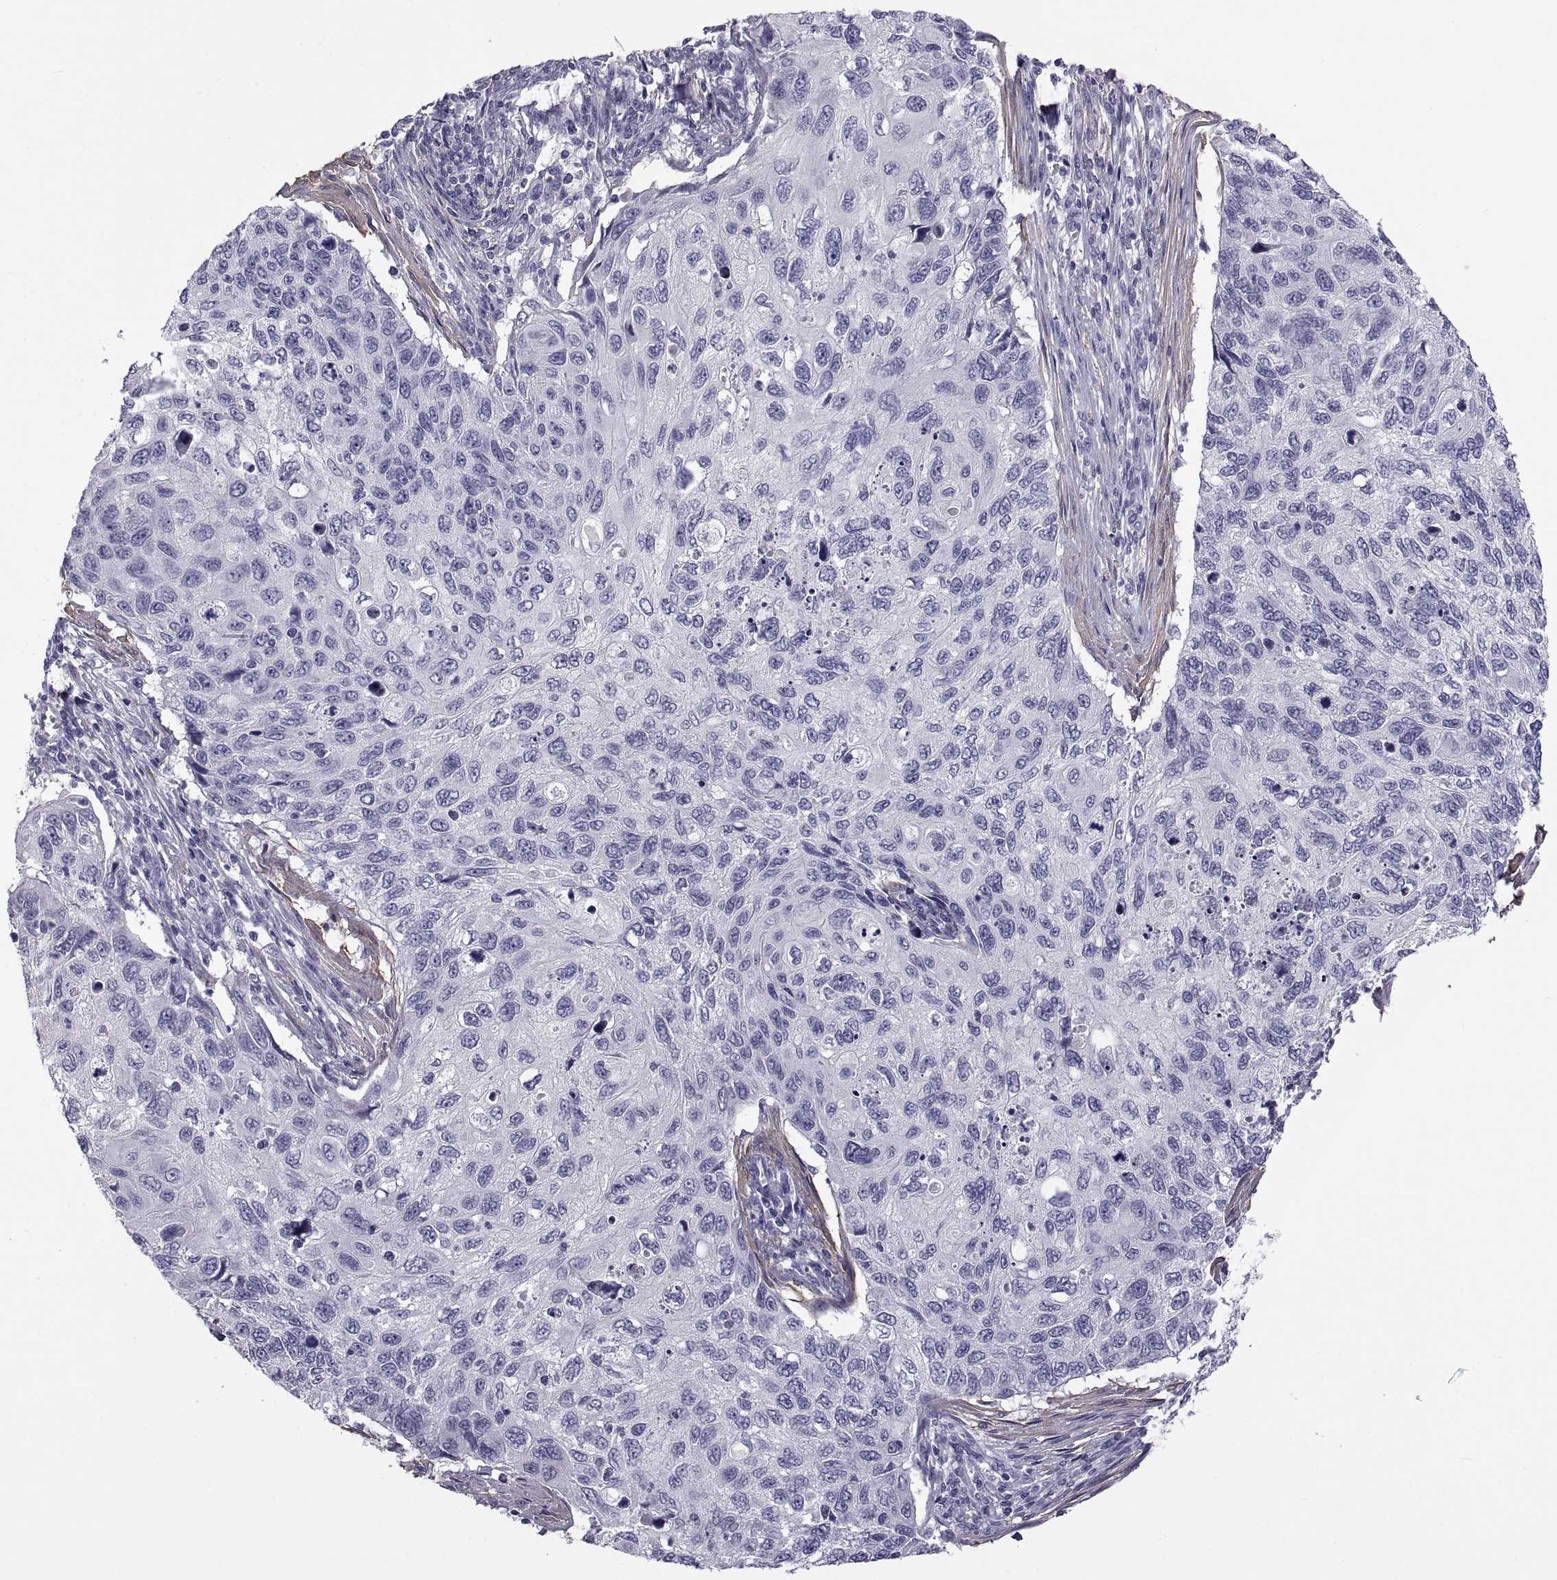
{"staining": {"intensity": "negative", "quantity": "none", "location": "none"}, "tissue": "cervical cancer", "cell_type": "Tumor cells", "image_type": "cancer", "snomed": [{"axis": "morphology", "description": "Squamous cell carcinoma, NOS"}, {"axis": "topography", "description": "Cervix"}], "caption": "Cervical squamous cell carcinoma stained for a protein using IHC exhibits no staining tumor cells.", "gene": "MAGEB1", "patient": {"sex": "female", "age": 70}}